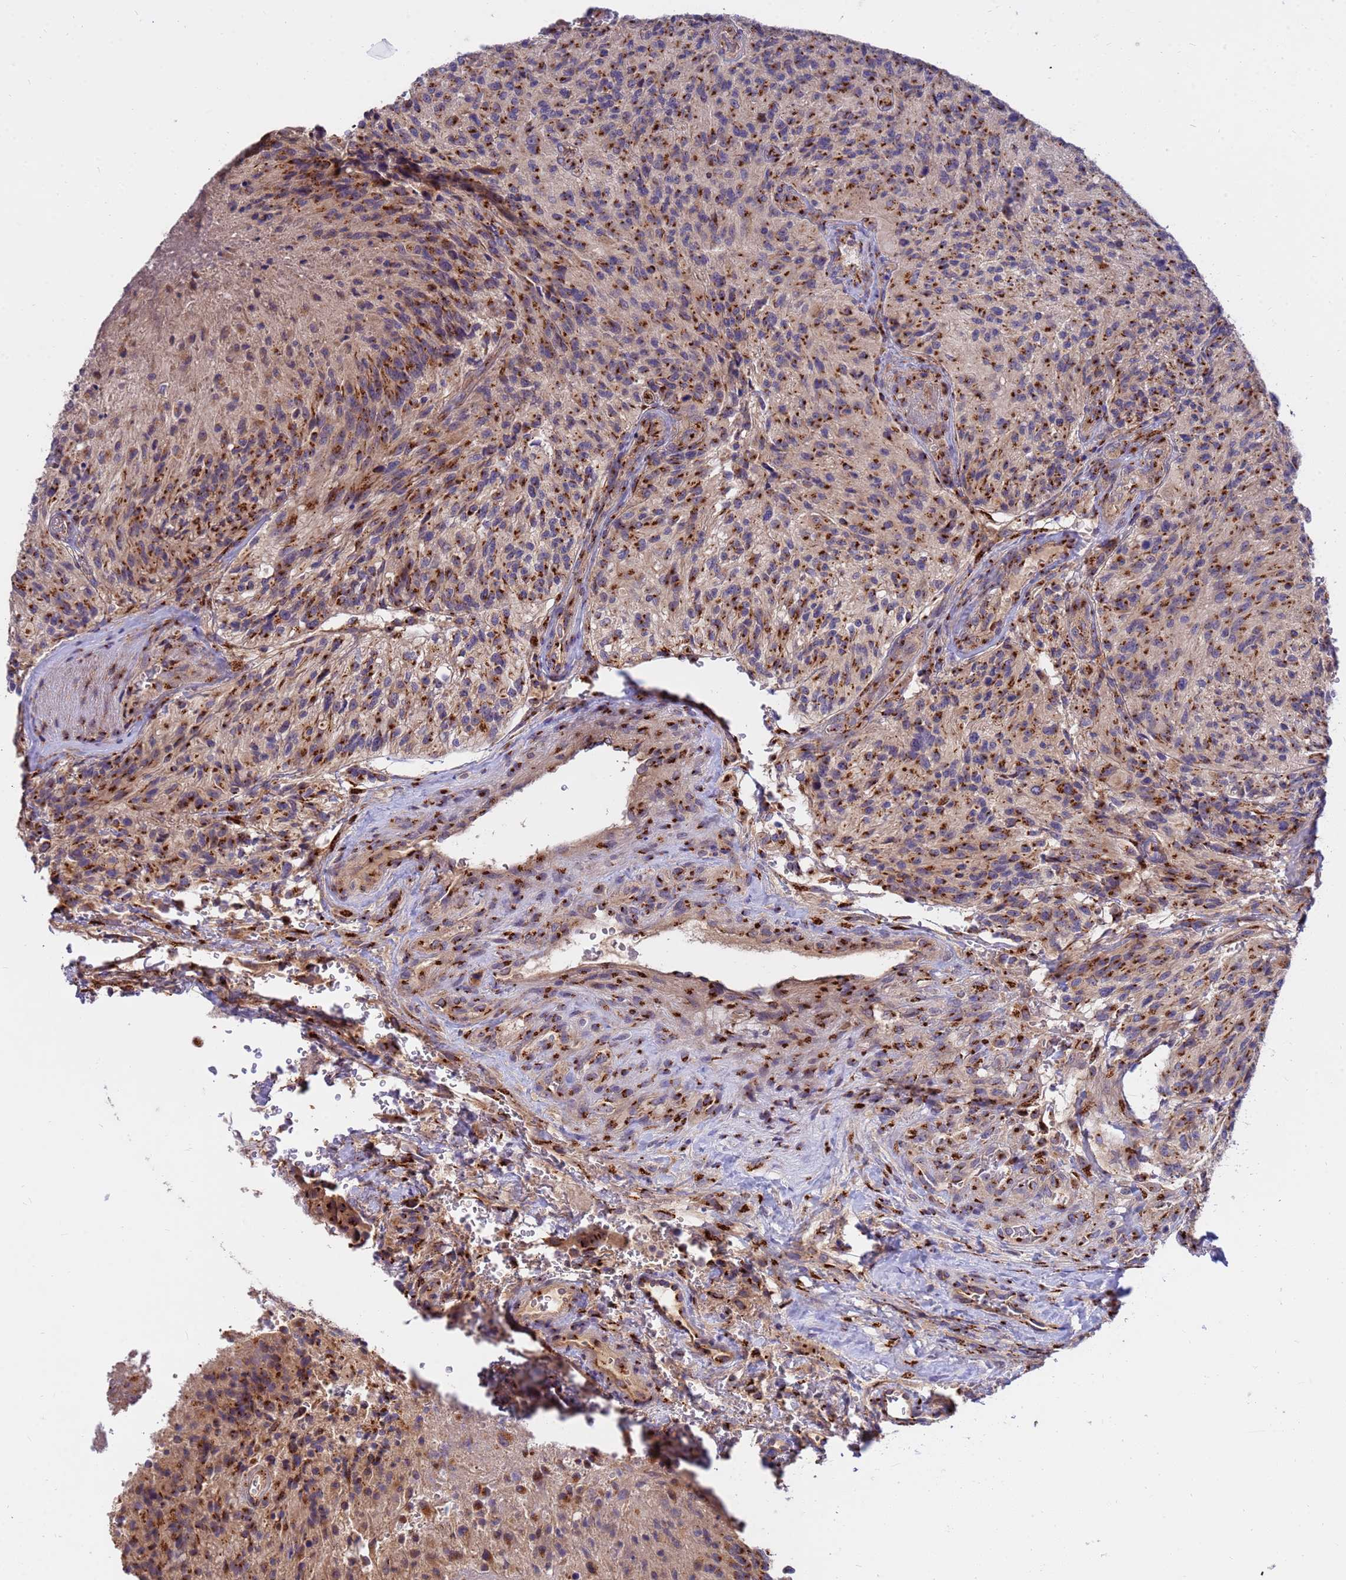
{"staining": {"intensity": "moderate", "quantity": ">75%", "location": "cytoplasmic/membranous"}, "tissue": "glioma", "cell_type": "Tumor cells", "image_type": "cancer", "snomed": [{"axis": "morphology", "description": "Normal tissue, NOS"}, {"axis": "morphology", "description": "Glioma, malignant, High grade"}, {"axis": "topography", "description": "Cerebral cortex"}], "caption": "Glioma stained for a protein exhibits moderate cytoplasmic/membranous positivity in tumor cells.", "gene": "HPS3", "patient": {"sex": "male", "age": 56}}